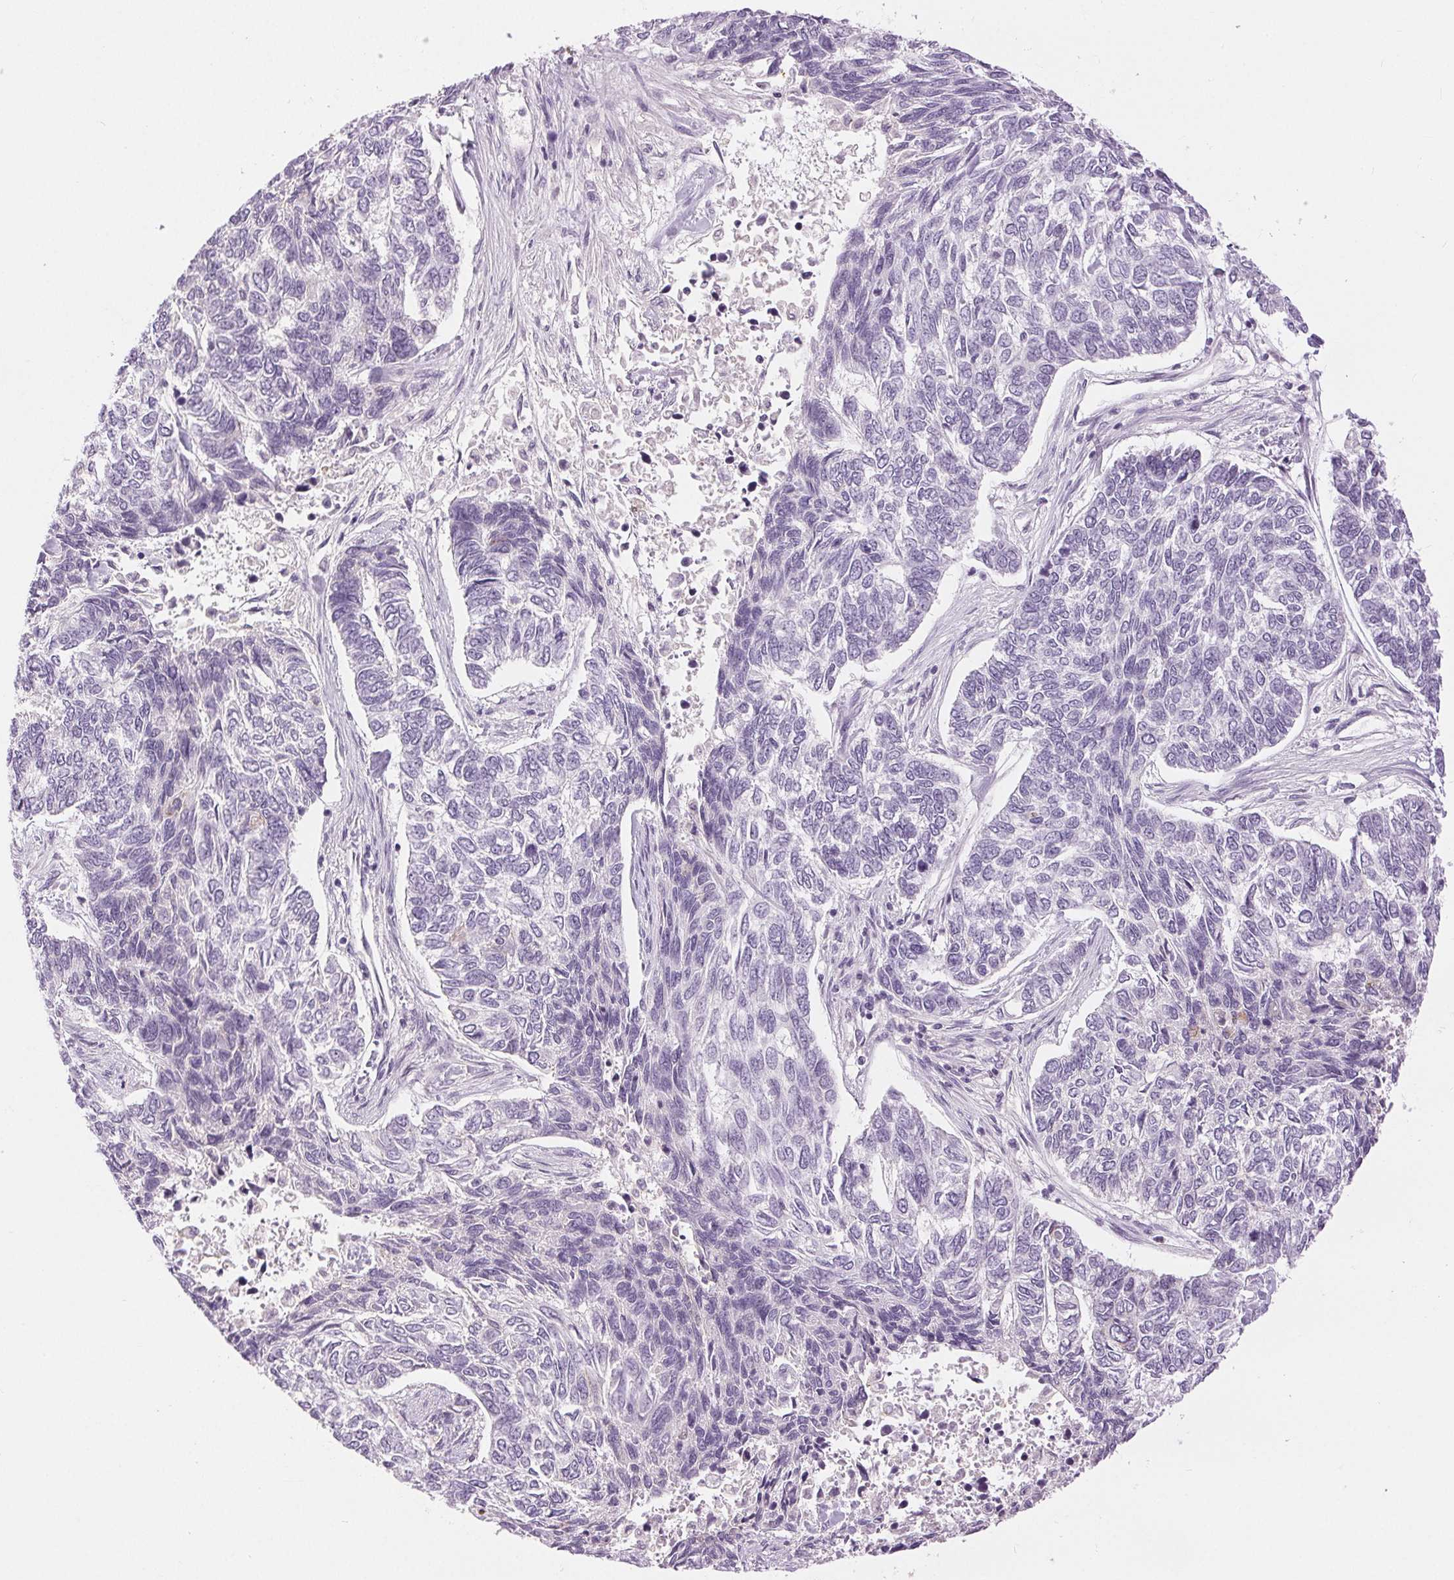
{"staining": {"intensity": "negative", "quantity": "none", "location": "none"}, "tissue": "skin cancer", "cell_type": "Tumor cells", "image_type": "cancer", "snomed": [{"axis": "morphology", "description": "Basal cell carcinoma"}, {"axis": "topography", "description": "Skin"}], "caption": "DAB (3,3'-diaminobenzidine) immunohistochemical staining of human skin basal cell carcinoma displays no significant expression in tumor cells.", "gene": "DSG3", "patient": {"sex": "female", "age": 65}}